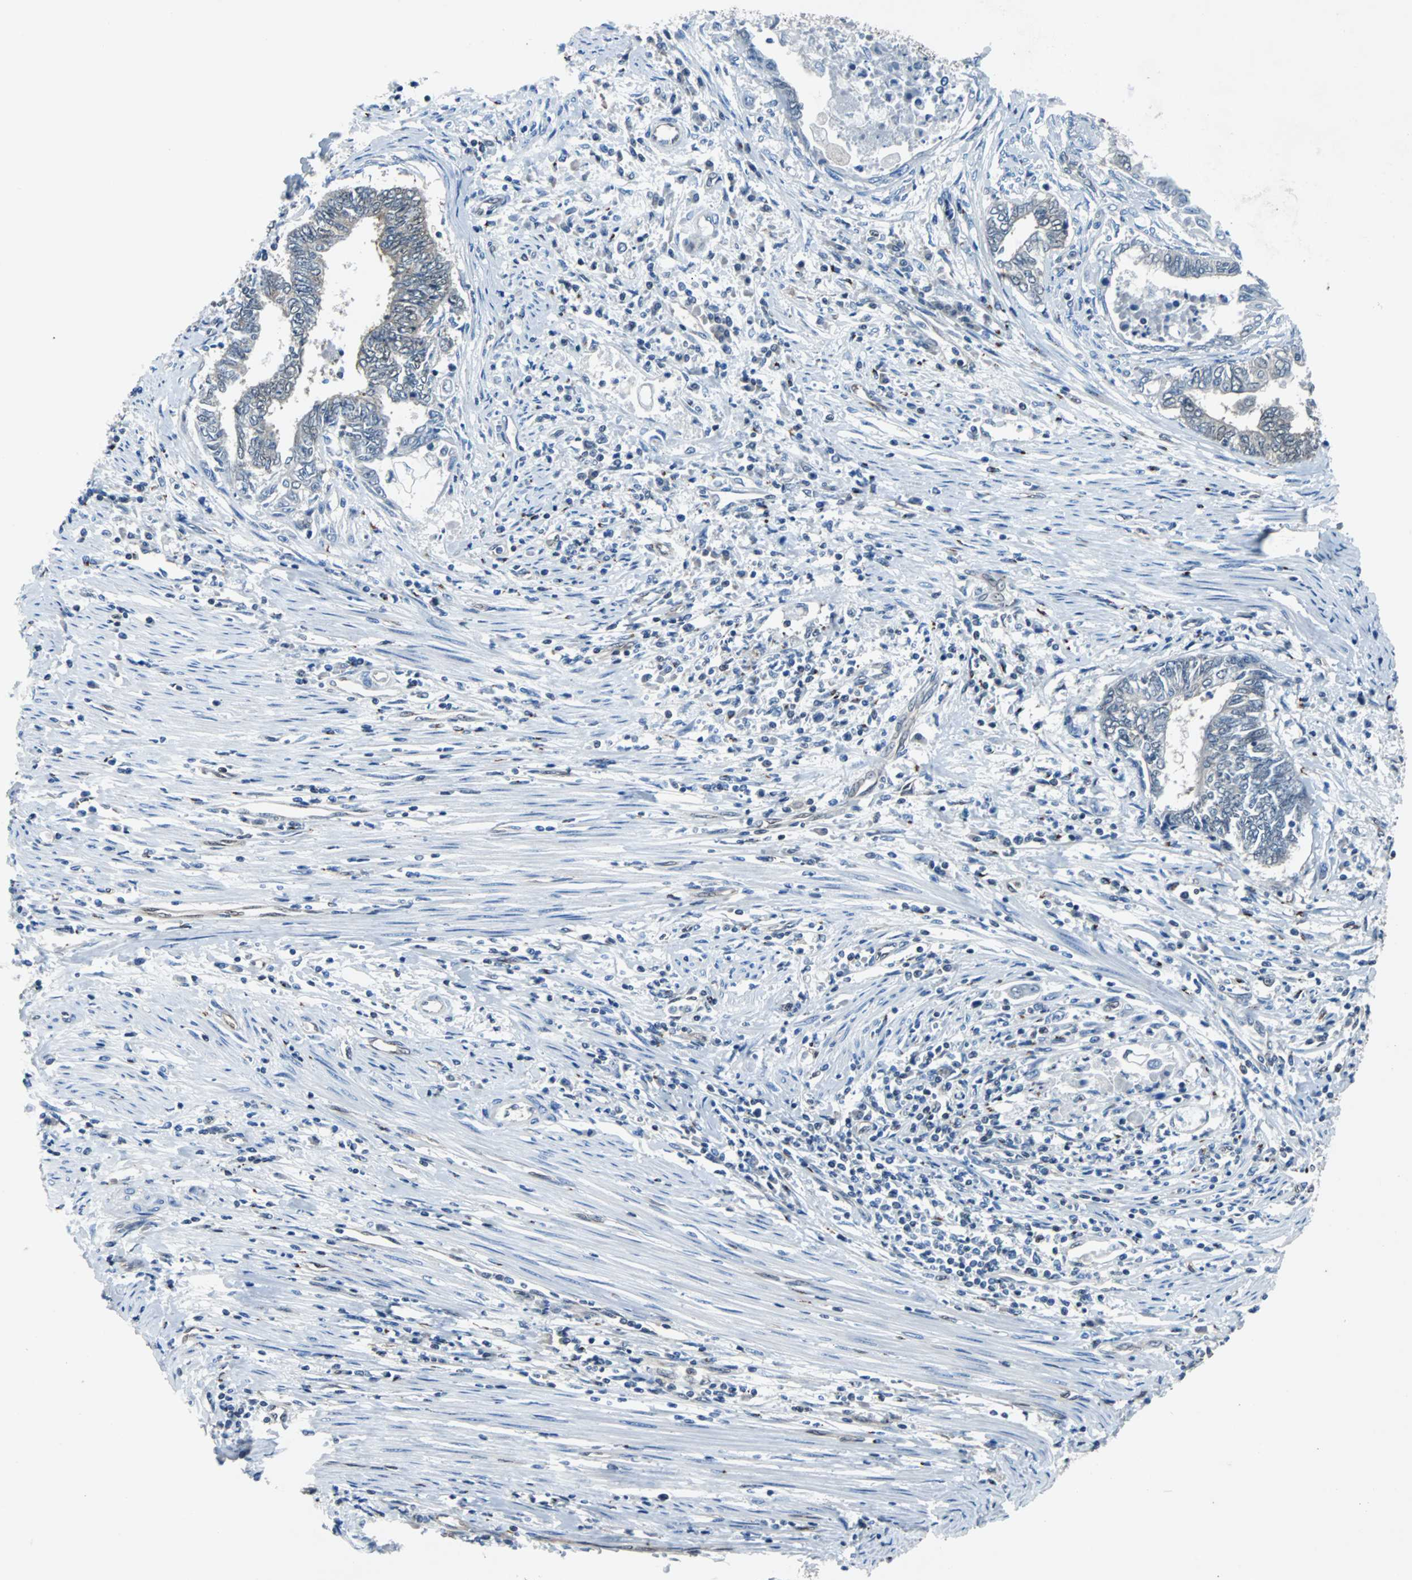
{"staining": {"intensity": "weak", "quantity": "<25%", "location": "cytoplasmic/membranous,nuclear"}, "tissue": "endometrial cancer", "cell_type": "Tumor cells", "image_type": "cancer", "snomed": [{"axis": "morphology", "description": "Adenocarcinoma, NOS"}, {"axis": "topography", "description": "Uterus"}, {"axis": "topography", "description": "Endometrium"}], "caption": "DAB (3,3'-diaminobenzidine) immunohistochemical staining of endometrial cancer (adenocarcinoma) reveals no significant positivity in tumor cells.", "gene": "MAP2K6", "patient": {"sex": "female", "age": 70}}